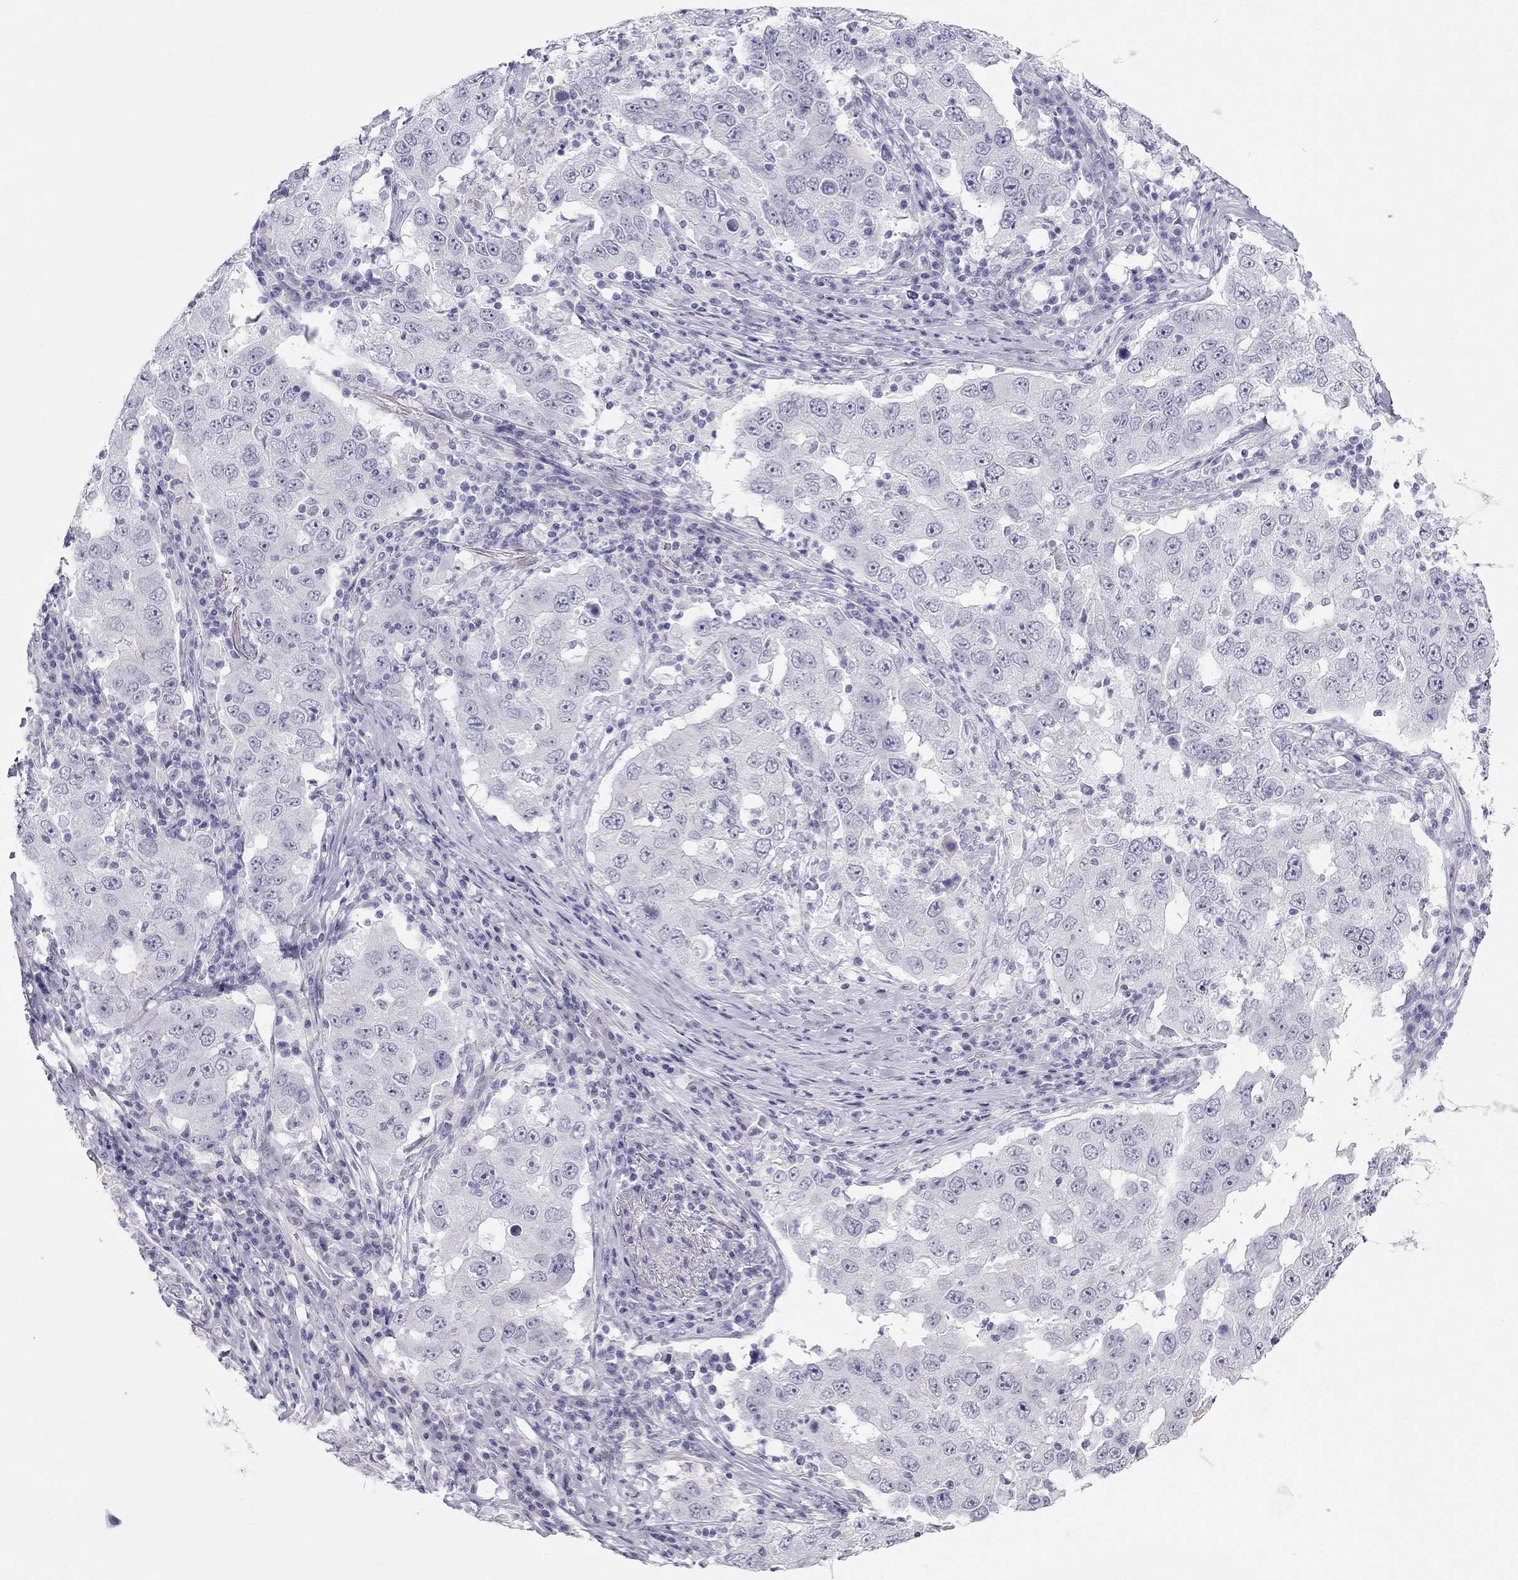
{"staining": {"intensity": "negative", "quantity": "none", "location": "none"}, "tissue": "lung cancer", "cell_type": "Tumor cells", "image_type": "cancer", "snomed": [{"axis": "morphology", "description": "Adenocarcinoma, NOS"}, {"axis": "topography", "description": "Lung"}], "caption": "Tumor cells are negative for protein expression in human lung cancer. (DAB (3,3'-diaminobenzidine) immunohistochemistry (IHC) with hematoxylin counter stain).", "gene": "KCNV2", "patient": {"sex": "male", "age": 73}}